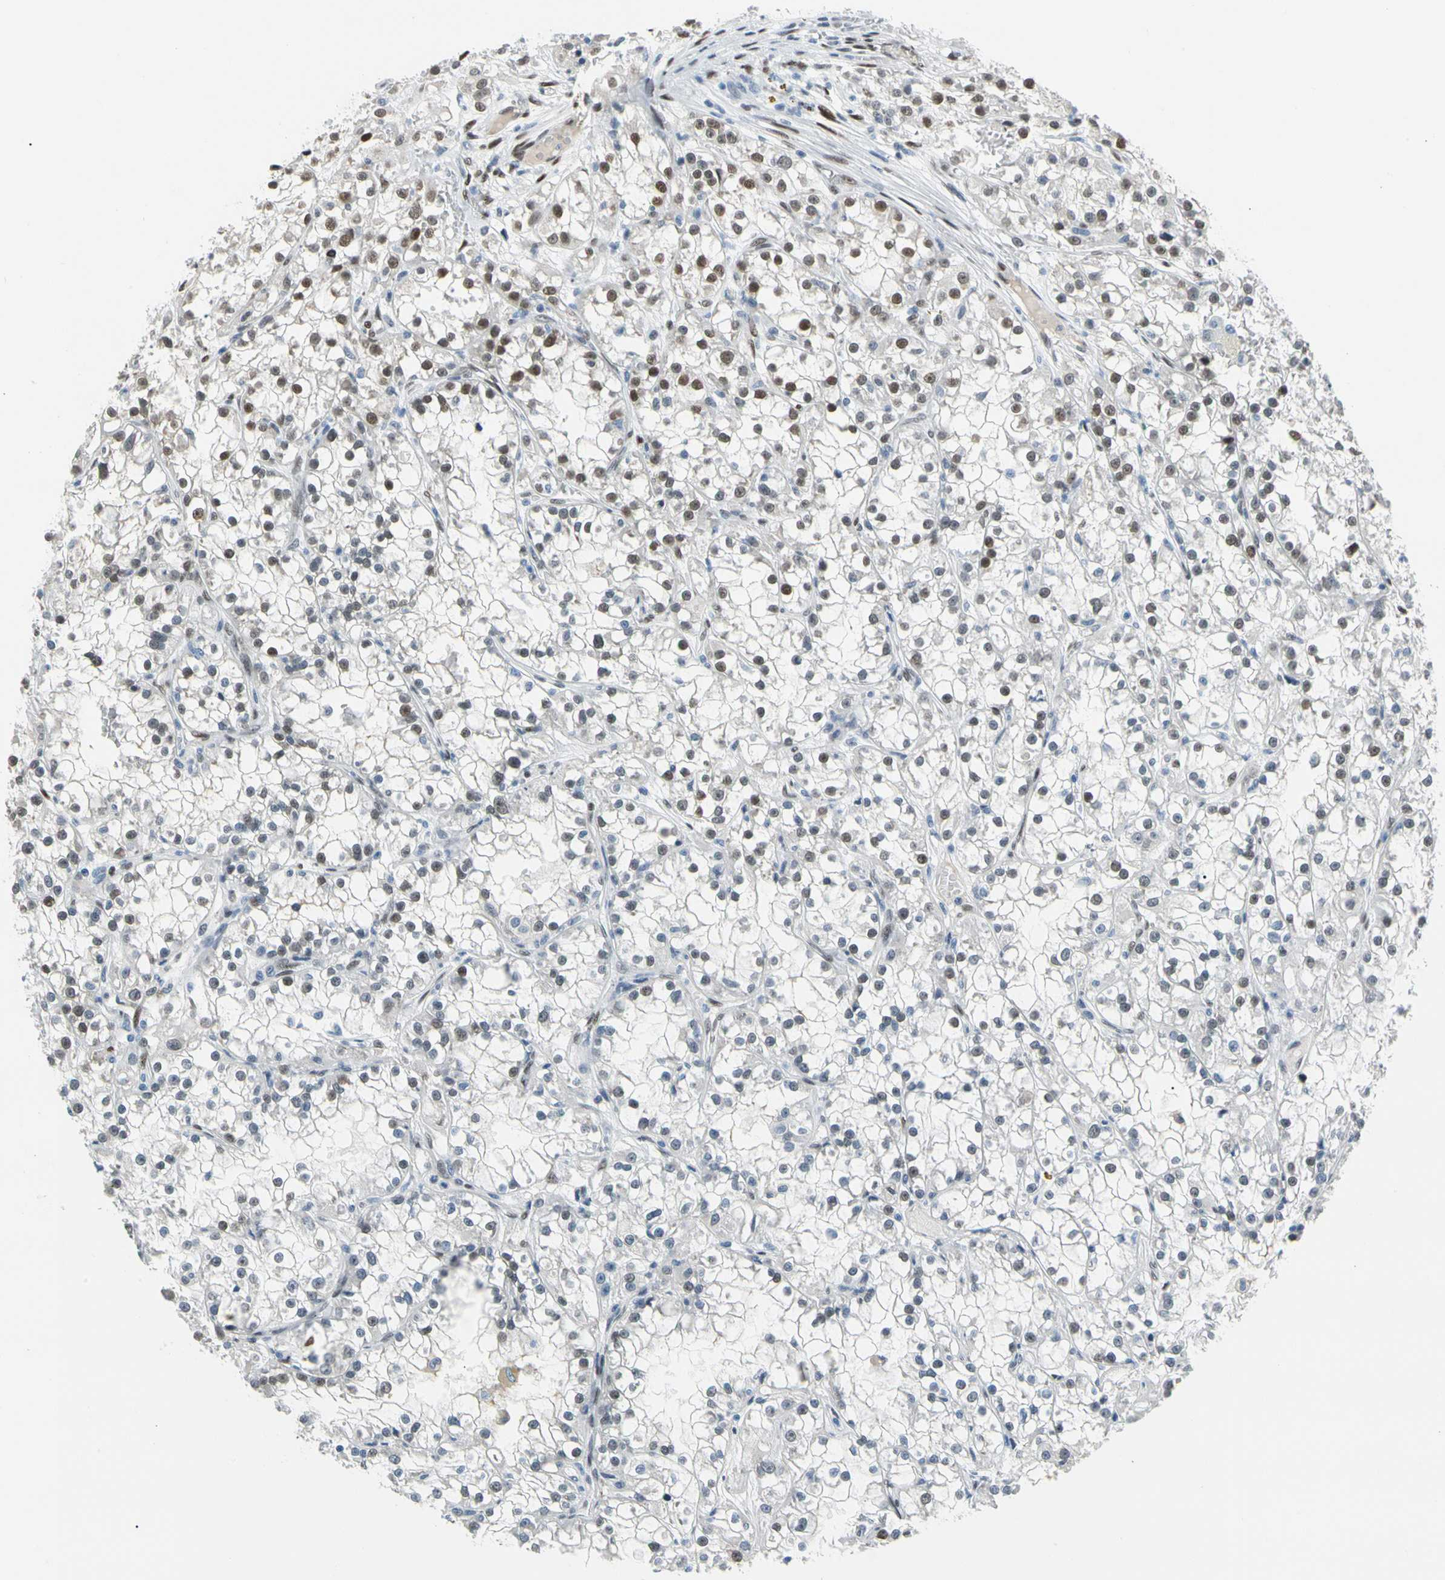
{"staining": {"intensity": "weak", "quantity": "25%-75%", "location": "nuclear"}, "tissue": "renal cancer", "cell_type": "Tumor cells", "image_type": "cancer", "snomed": [{"axis": "morphology", "description": "Adenocarcinoma, NOS"}, {"axis": "topography", "description": "Kidney"}], "caption": "Renal cancer (adenocarcinoma) stained for a protein reveals weak nuclear positivity in tumor cells.", "gene": "NFIA", "patient": {"sex": "female", "age": 52}}